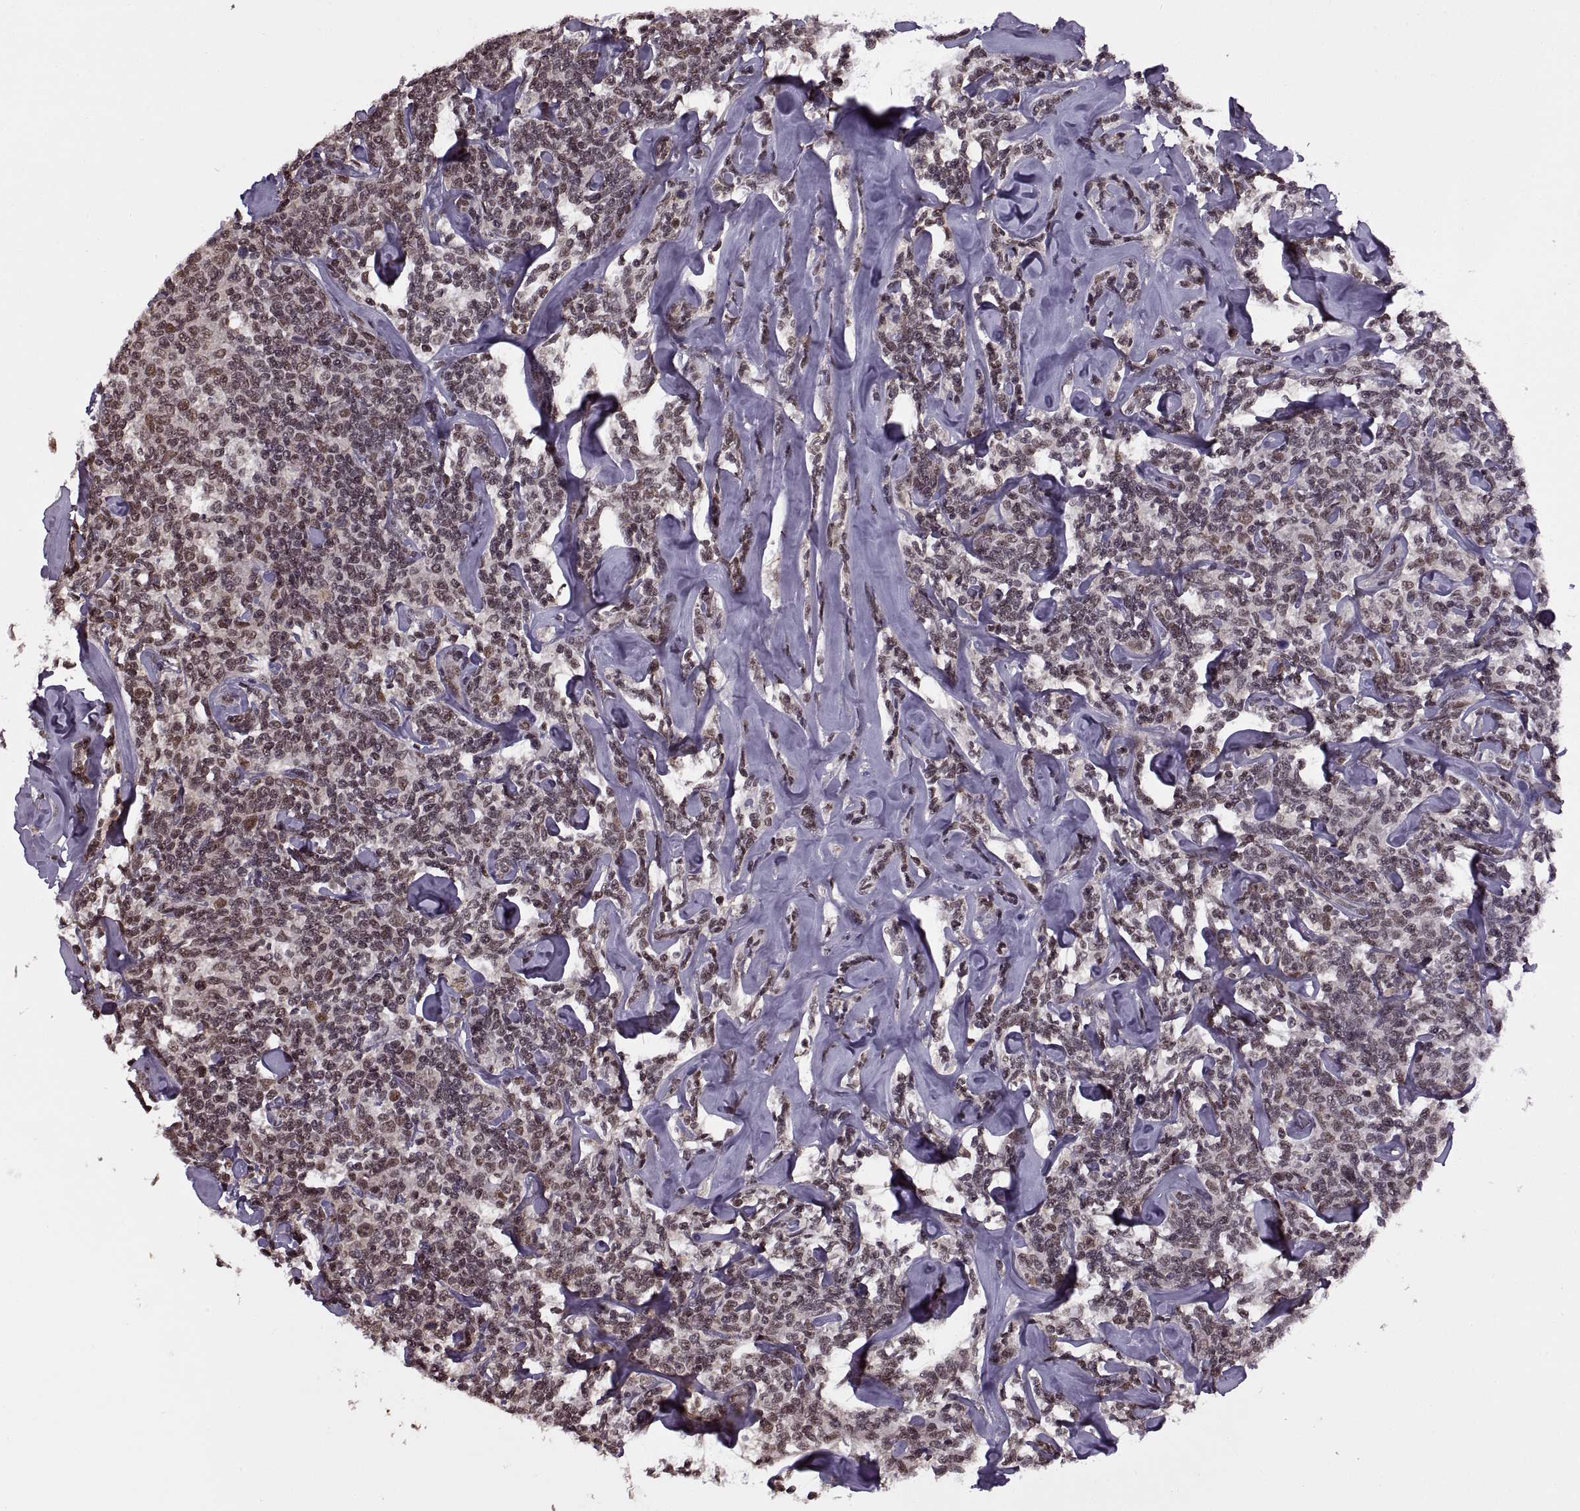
{"staining": {"intensity": "negative", "quantity": "none", "location": "none"}, "tissue": "lymphoma", "cell_type": "Tumor cells", "image_type": "cancer", "snomed": [{"axis": "morphology", "description": "Malignant lymphoma, non-Hodgkin's type, Low grade"}, {"axis": "topography", "description": "Lymph node"}], "caption": "DAB immunohistochemical staining of malignant lymphoma, non-Hodgkin's type (low-grade) displays no significant staining in tumor cells.", "gene": "INTS3", "patient": {"sex": "female", "age": 56}}